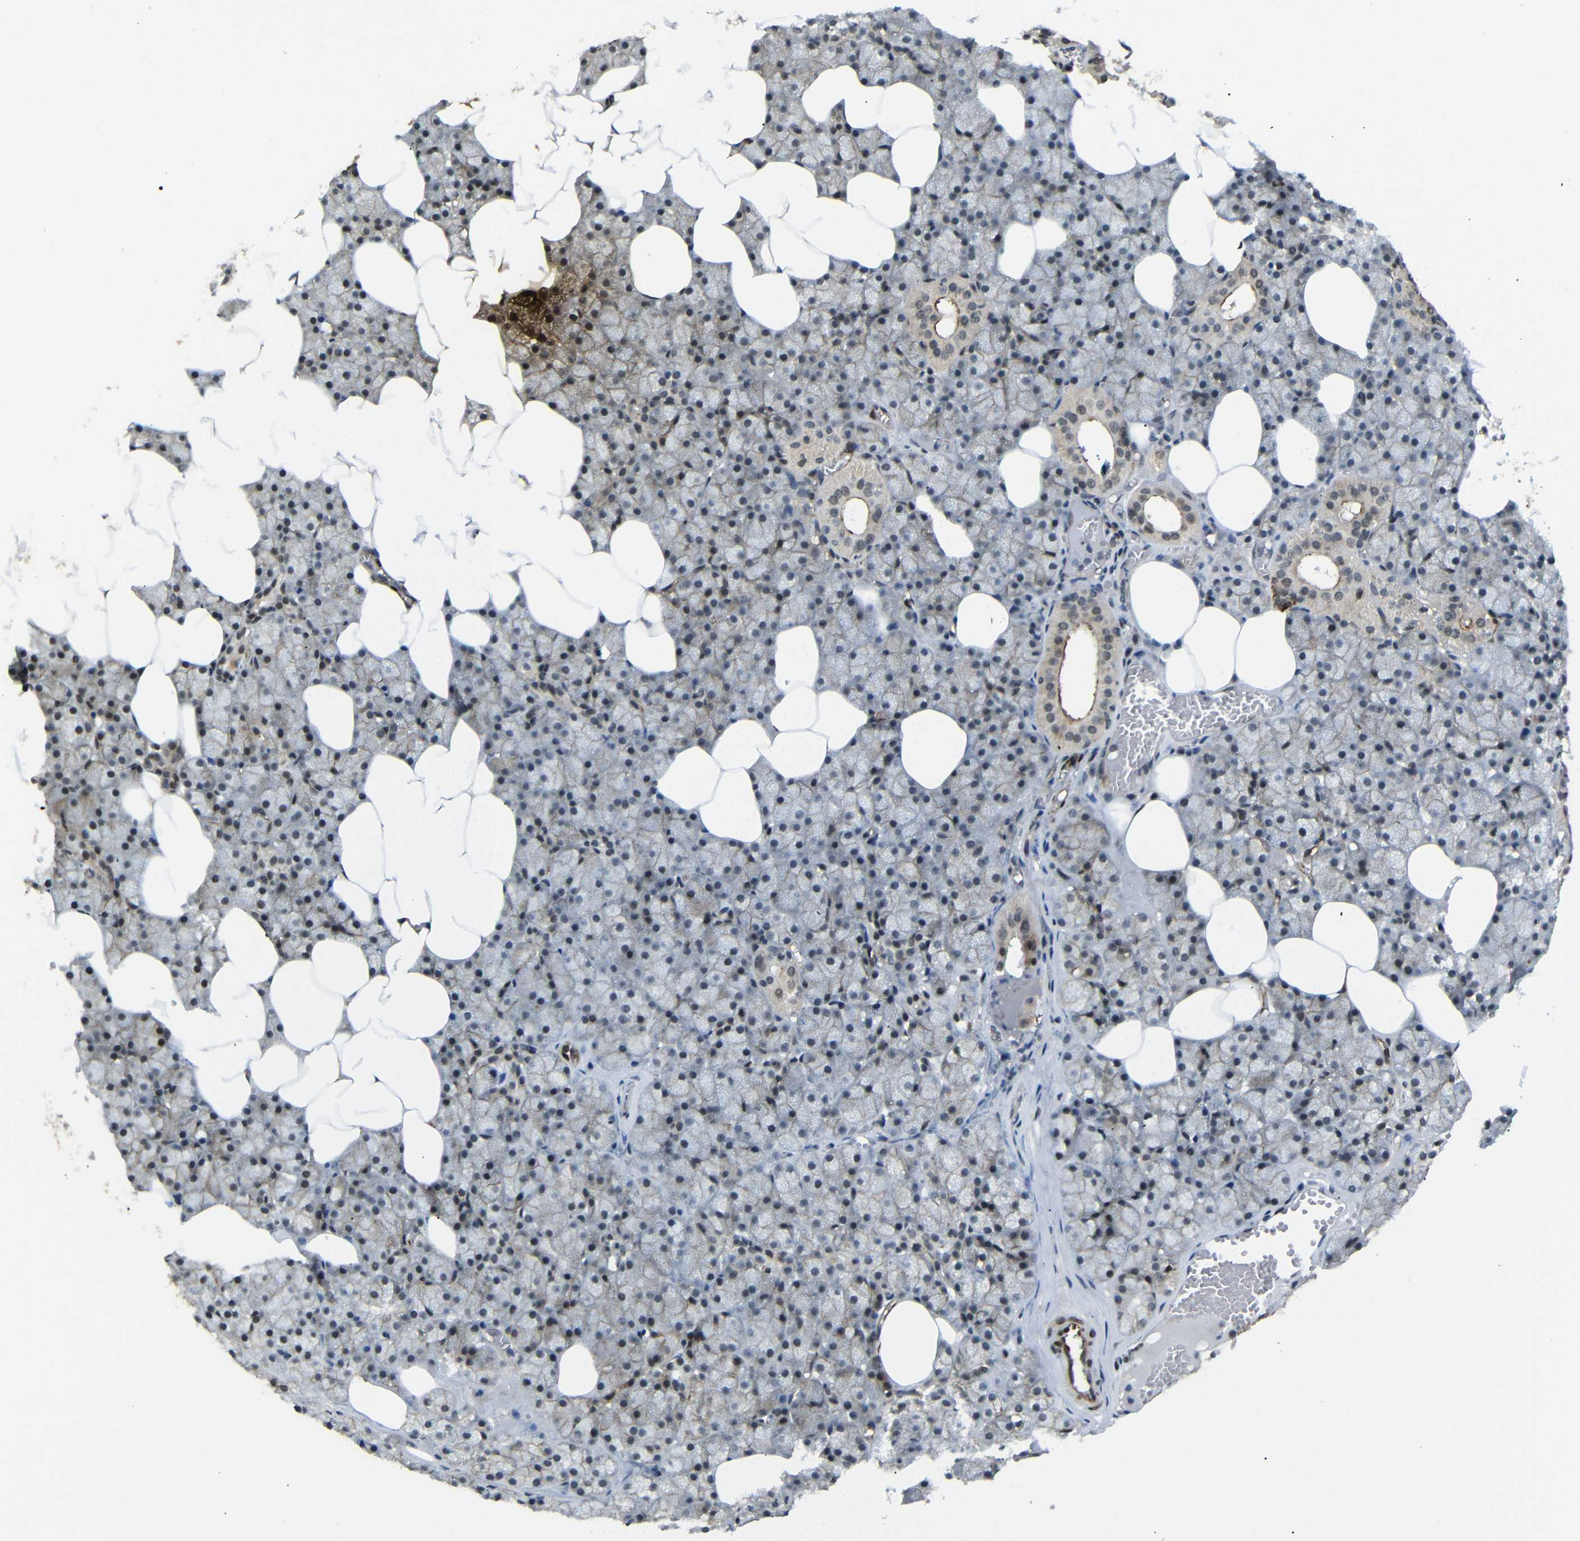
{"staining": {"intensity": "moderate", "quantity": "25%-75%", "location": "cytoplasmic/membranous,nuclear"}, "tissue": "salivary gland", "cell_type": "Glandular cells", "image_type": "normal", "snomed": [{"axis": "morphology", "description": "Normal tissue, NOS"}, {"axis": "topography", "description": "Salivary gland"}], "caption": "A high-resolution image shows IHC staining of normal salivary gland, which shows moderate cytoplasmic/membranous,nuclear positivity in approximately 25%-75% of glandular cells.", "gene": "TBX2", "patient": {"sex": "male", "age": 62}}